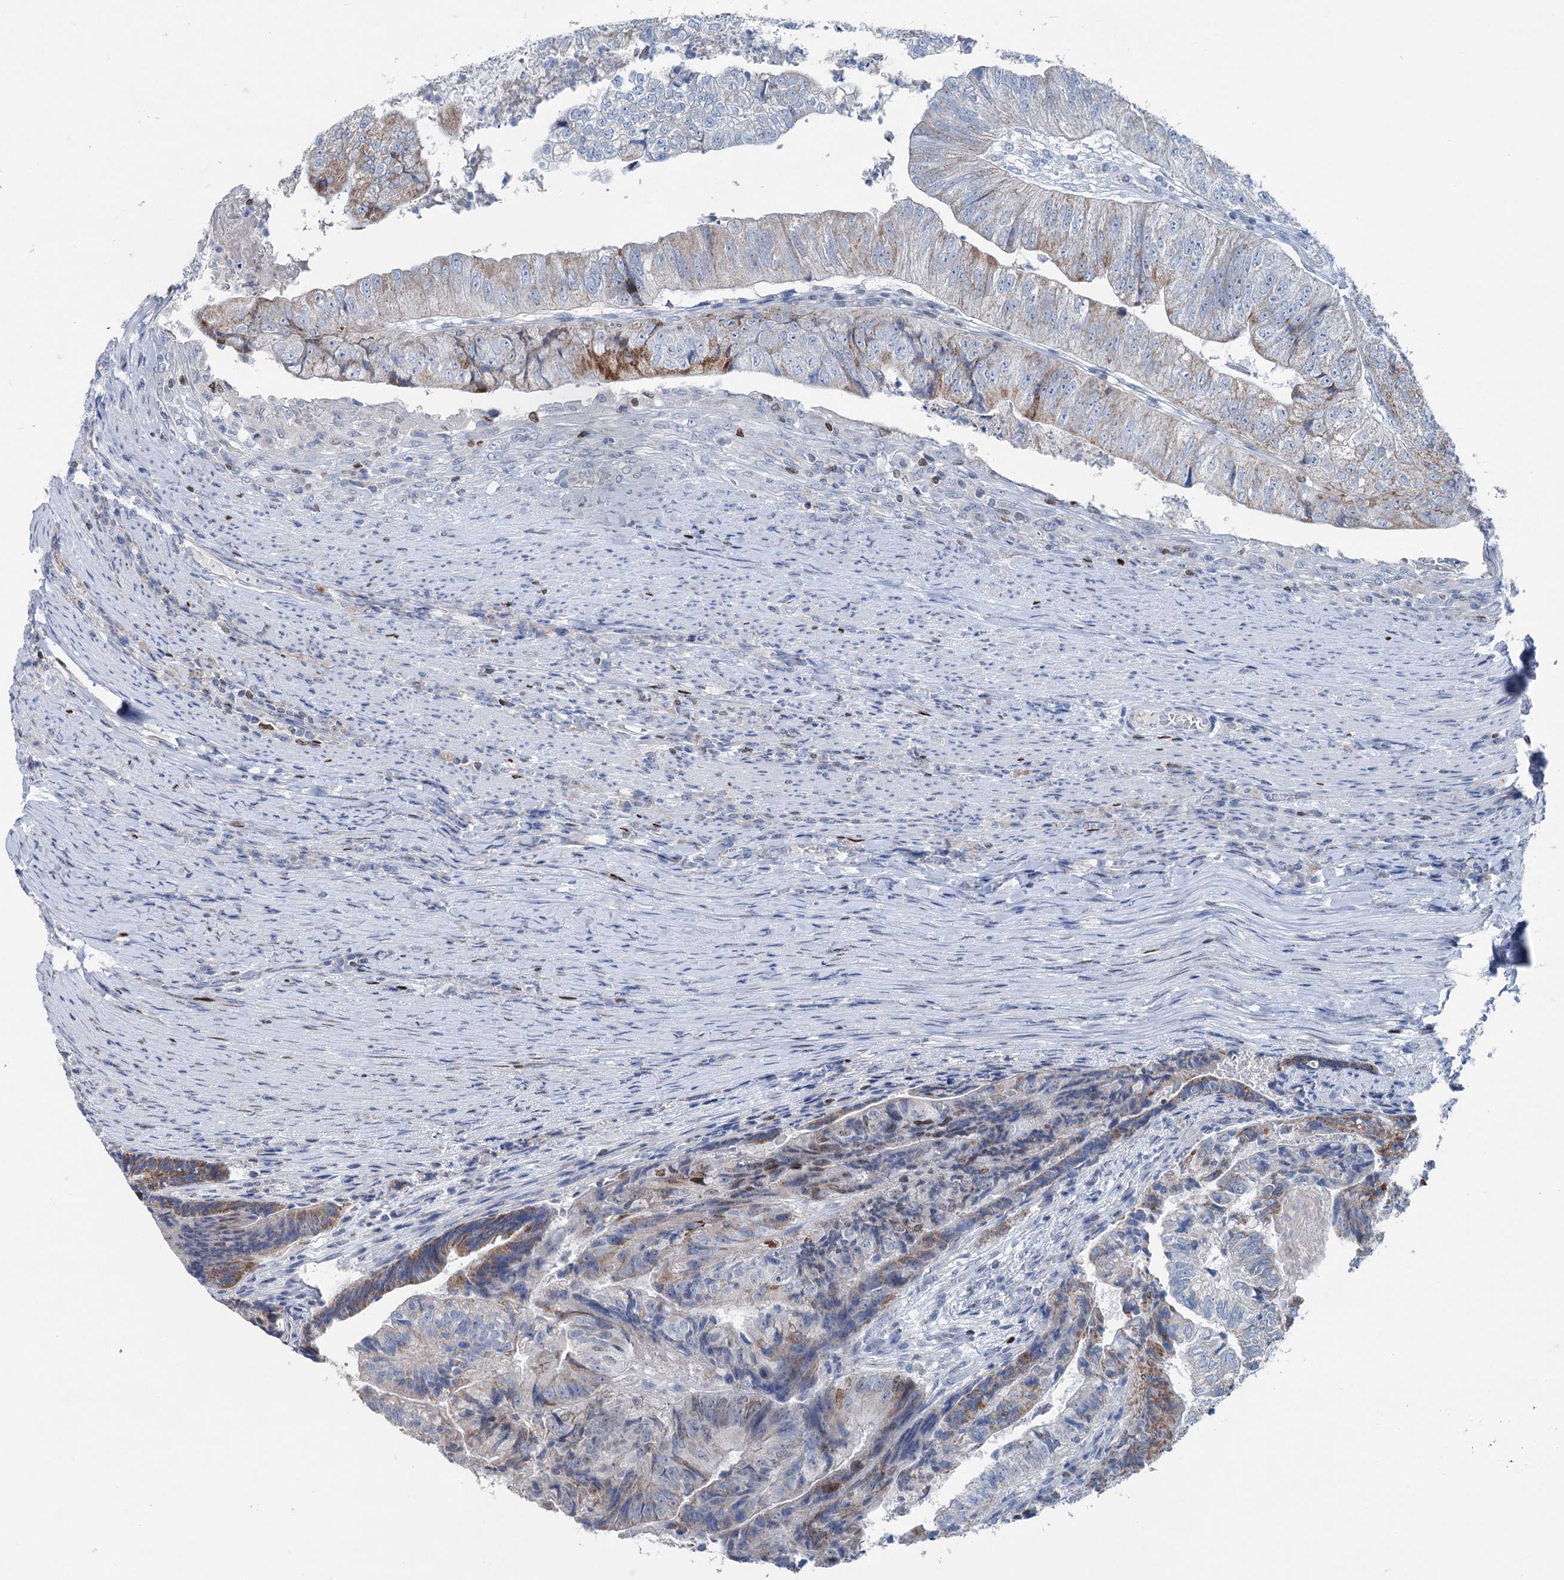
{"staining": {"intensity": "moderate", "quantity": "<25%", "location": "cytoplasmic/membranous"}, "tissue": "colorectal cancer", "cell_type": "Tumor cells", "image_type": "cancer", "snomed": [{"axis": "morphology", "description": "Adenocarcinoma, NOS"}, {"axis": "topography", "description": "Colon"}], "caption": "High-magnification brightfield microscopy of colorectal adenocarcinoma stained with DAB (brown) and counterstained with hematoxylin (blue). tumor cells exhibit moderate cytoplasmic/membranous positivity is present in approximately<25% of cells. The staining was performed using DAB, with brown indicating positive protein expression. Nuclei are stained blue with hematoxylin.", "gene": "ELP4", "patient": {"sex": "female", "age": 67}}